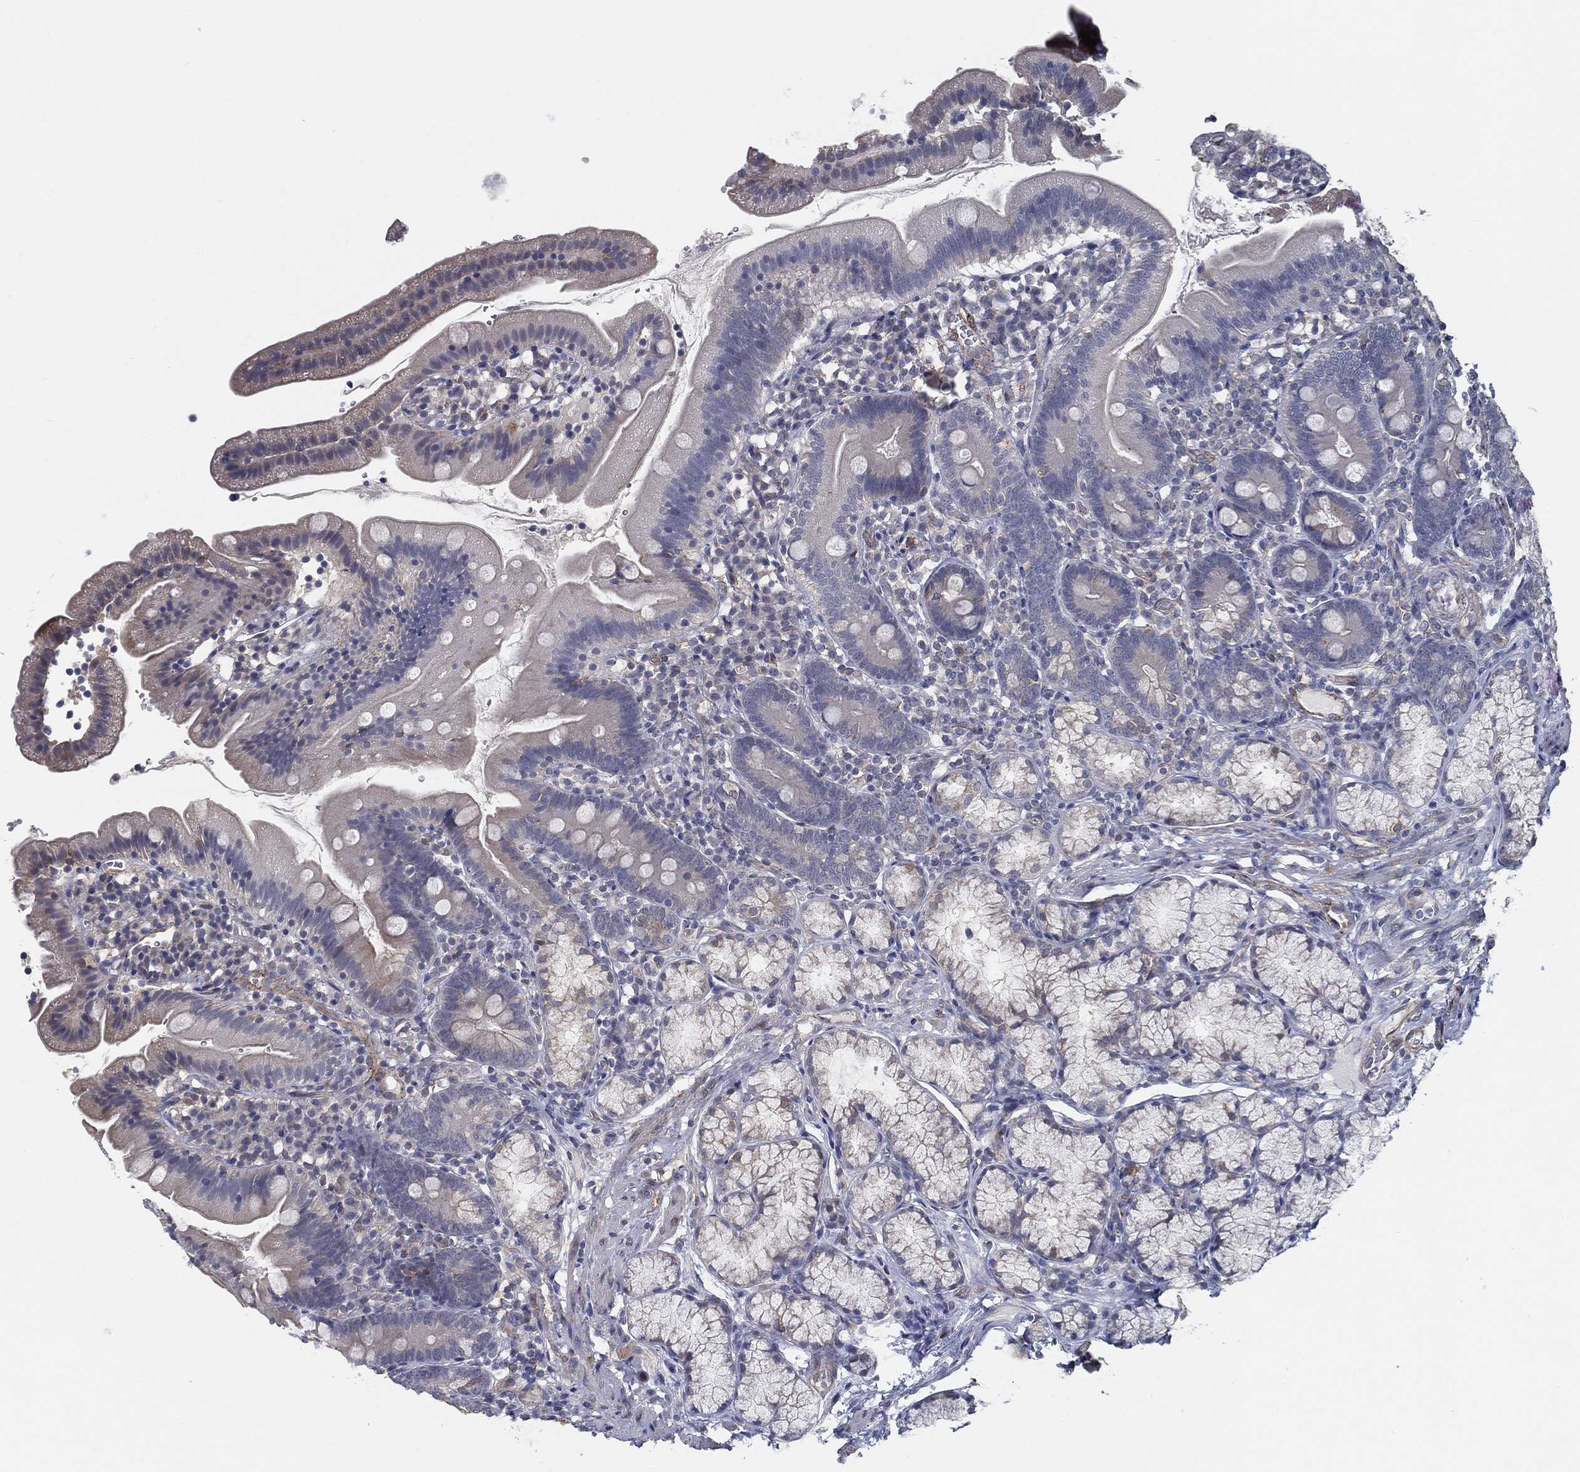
{"staining": {"intensity": "negative", "quantity": "none", "location": "none"}, "tissue": "duodenum", "cell_type": "Glandular cells", "image_type": "normal", "snomed": [{"axis": "morphology", "description": "Normal tissue, NOS"}, {"axis": "topography", "description": "Duodenum"}], "caption": "High magnification brightfield microscopy of benign duodenum stained with DAB (3,3'-diaminobenzidine) (brown) and counterstained with hematoxylin (blue): glandular cells show no significant expression.", "gene": "LRRC56", "patient": {"sex": "female", "age": 67}}